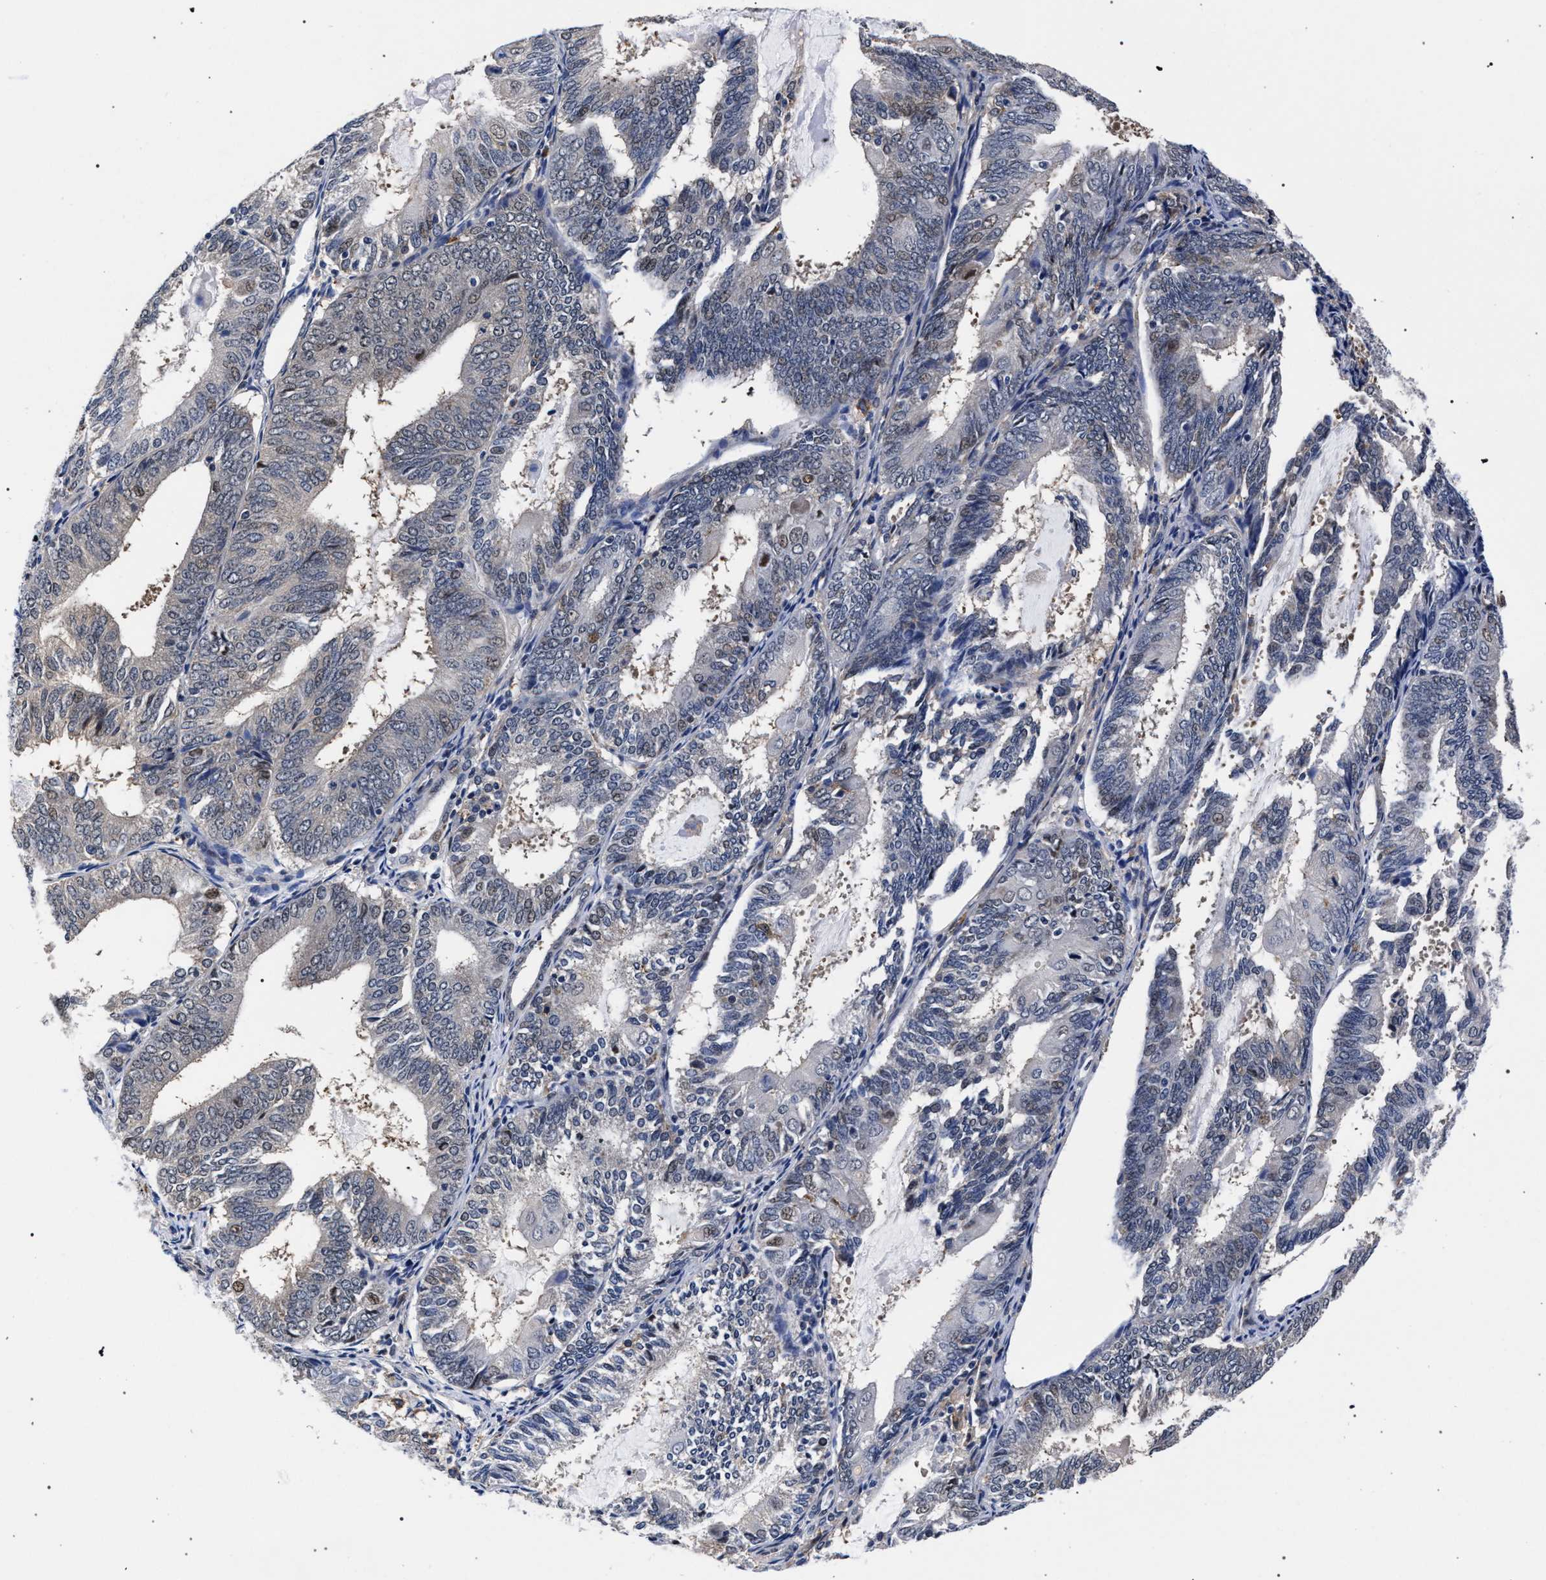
{"staining": {"intensity": "weak", "quantity": "<25%", "location": "nuclear"}, "tissue": "endometrial cancer", "cell_type": "Tumor cells", "image_type": "cancer", "snomed": [{"axis": "morphology", "description": "Adenocarcinoma, NOS"}, {"axis": "topography", "description": "Endometrium"}], "caption": "IHC histopathology image of human endometrial adenocarcinoma stained for a protein (brown), which shows no expression in tumor cells.", "gene": "ZNF462", "patient": {"sex": "female", "age": 81}}